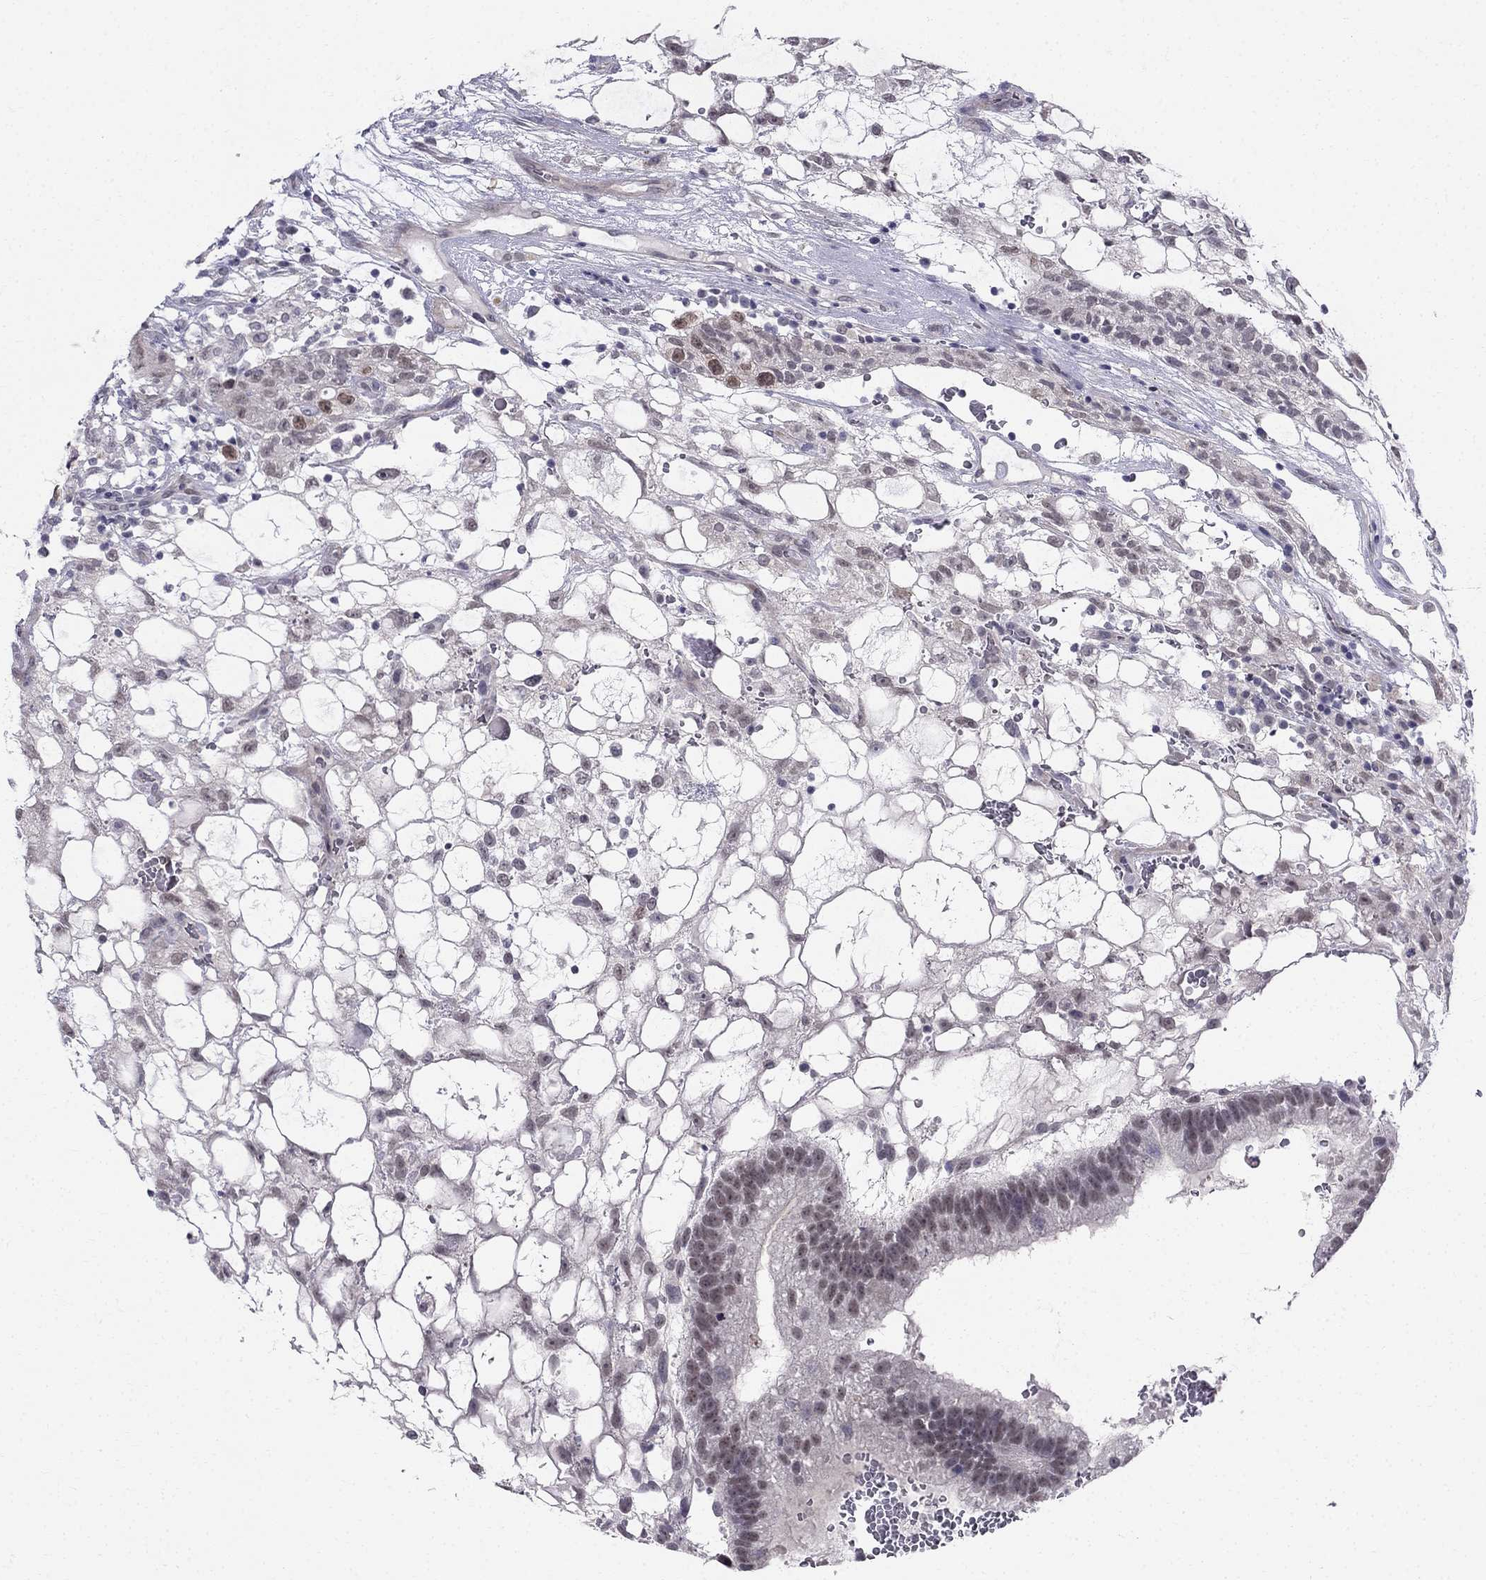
{"staining": {"intensity": "weak", "quantity": "<25%", "location": "nuclear"}, "tissue": "testis cancer", "cell_type": "Tumor cells", "image_type": "cancer", "snomed": [{"axis": "morphology", "description": "Normal tissue, NOS"}, {"axis": "morphology", "description": "Carcinoma, Embryonal, NOS"}, {"axis": "topography", "description": "Testis"}, {"axis": "topography", "description": "Epididymis"}], "caption": "A high-resolution histopathology image shows immunohistochemistry staining of embryonal carcinoma (testis), which displays no significant expression in tumor cells. (DAB immunohistochemistry (IHC) with hematoxylin counter stain).", "gene": "BAG5", "patient": {"sex": "male", "age": 32}}